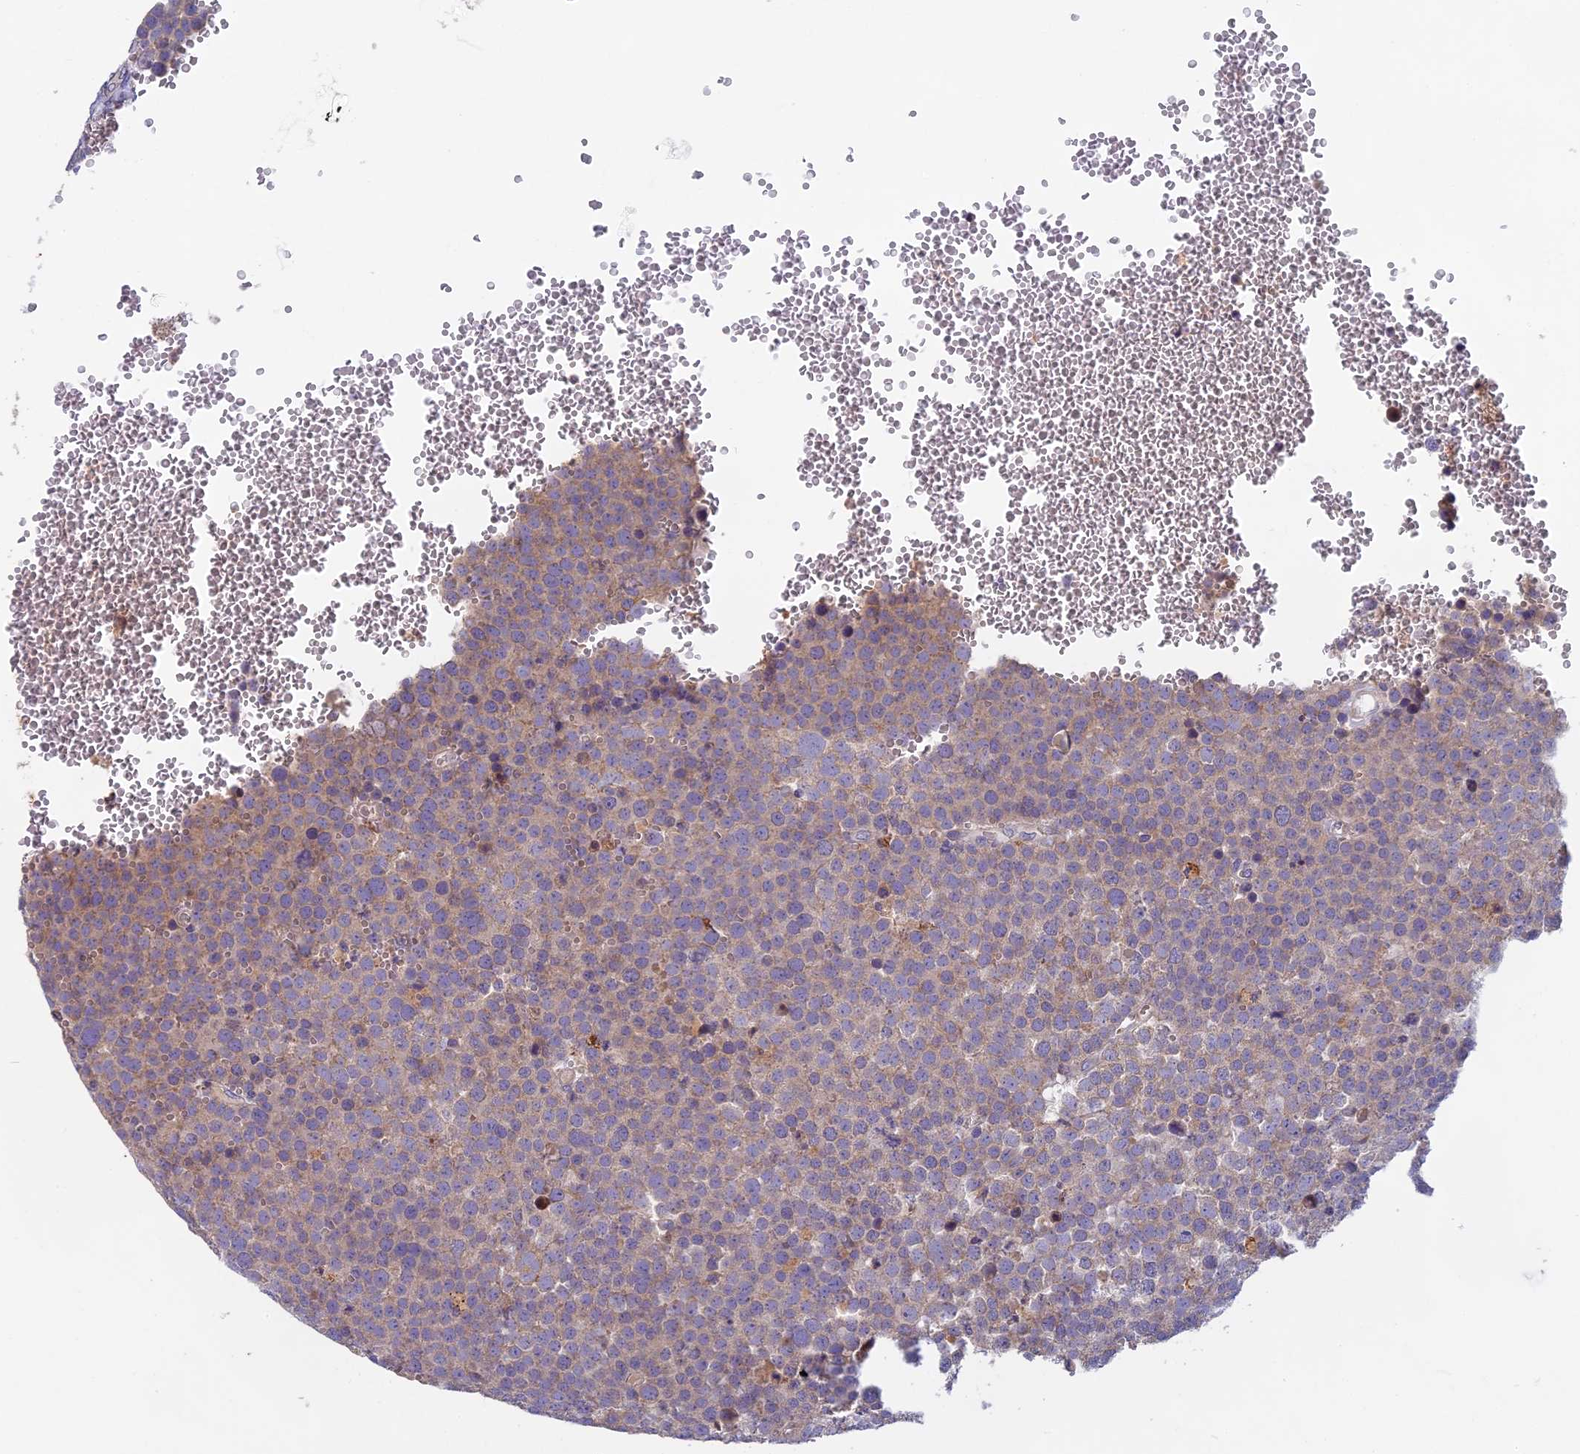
{"staining": {"intensity": "weak", "quantity": "<25%", "location": "cytoplasmic/membranous"}, "tissue": "testis cancer", "cell_type": "Tumor cells", "image_type": "cancer", "snomed": [{"axis": "morphology", "description": "Seminoma, NOS"}, {"axis": "topography", "description": "Testis"}], "caption": "Photomicrograph shows no significant protein staining in tumor cells of testis cancer.", "gene": "SEMA7A", "patient": {"sex": "male", "age": 71}}